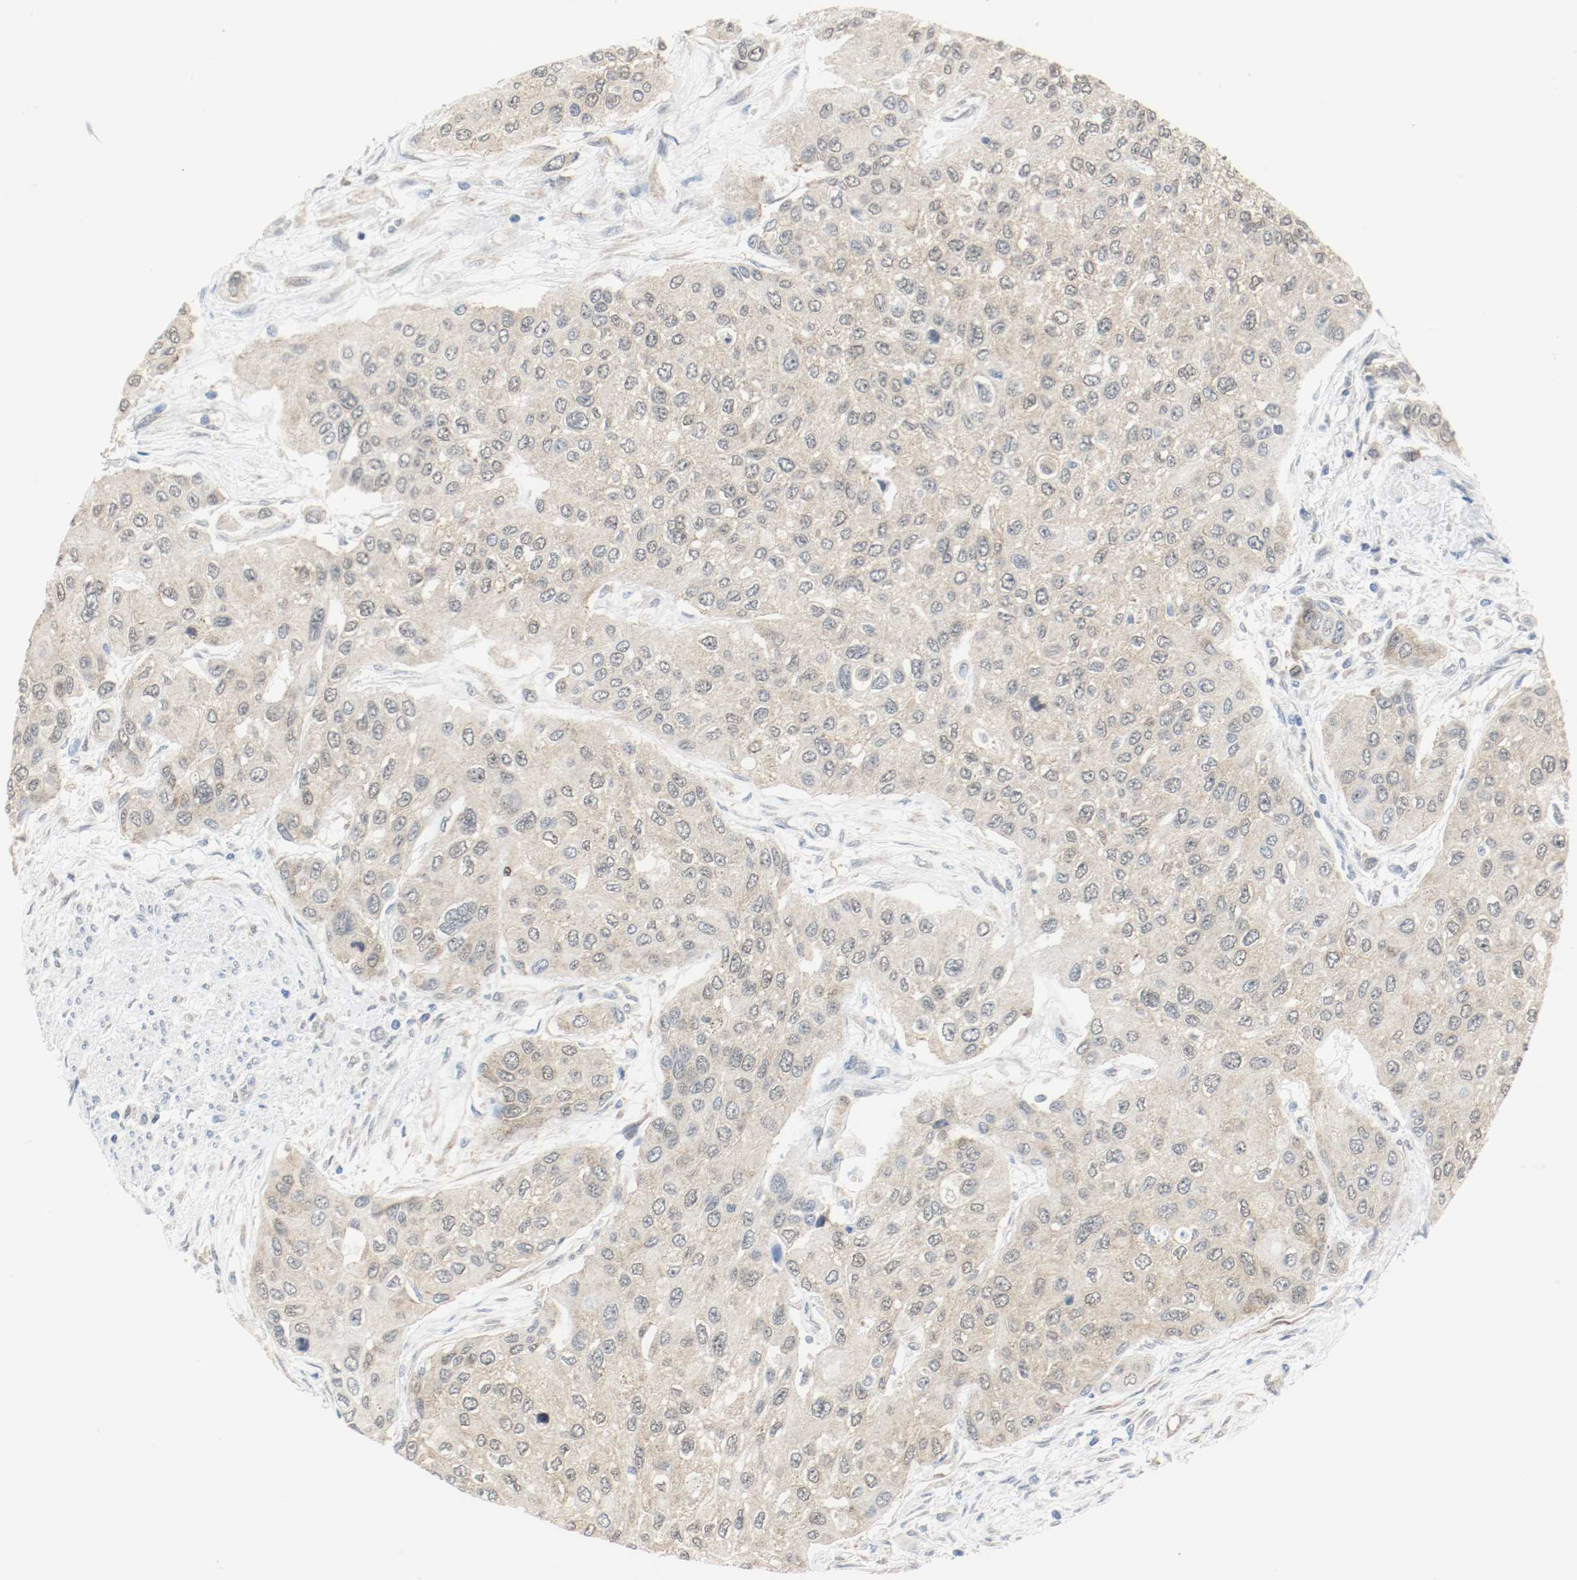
{"staining": {"intensity": "weak", "quantity": ">75%", "location": "cytoplasmic/membranous,nuclear"}, "tissue": "urothelial cancer", "cell_type": "Tumor cells", "image_type": "cancer", "snomed": [{"axis": "morphology", "description": "Urothelial carcinoma, High grade"}, {"axis": "topography", "description": "Urinary bladder"}], "caption": "Protein staining of urothelial cancer tissue exhibits weak cytoplasmic/membranous and nuclear staining in about >75% of tumor cells.", "gene": "PPME1", "patient": {"sex": "female", "age": 56}}